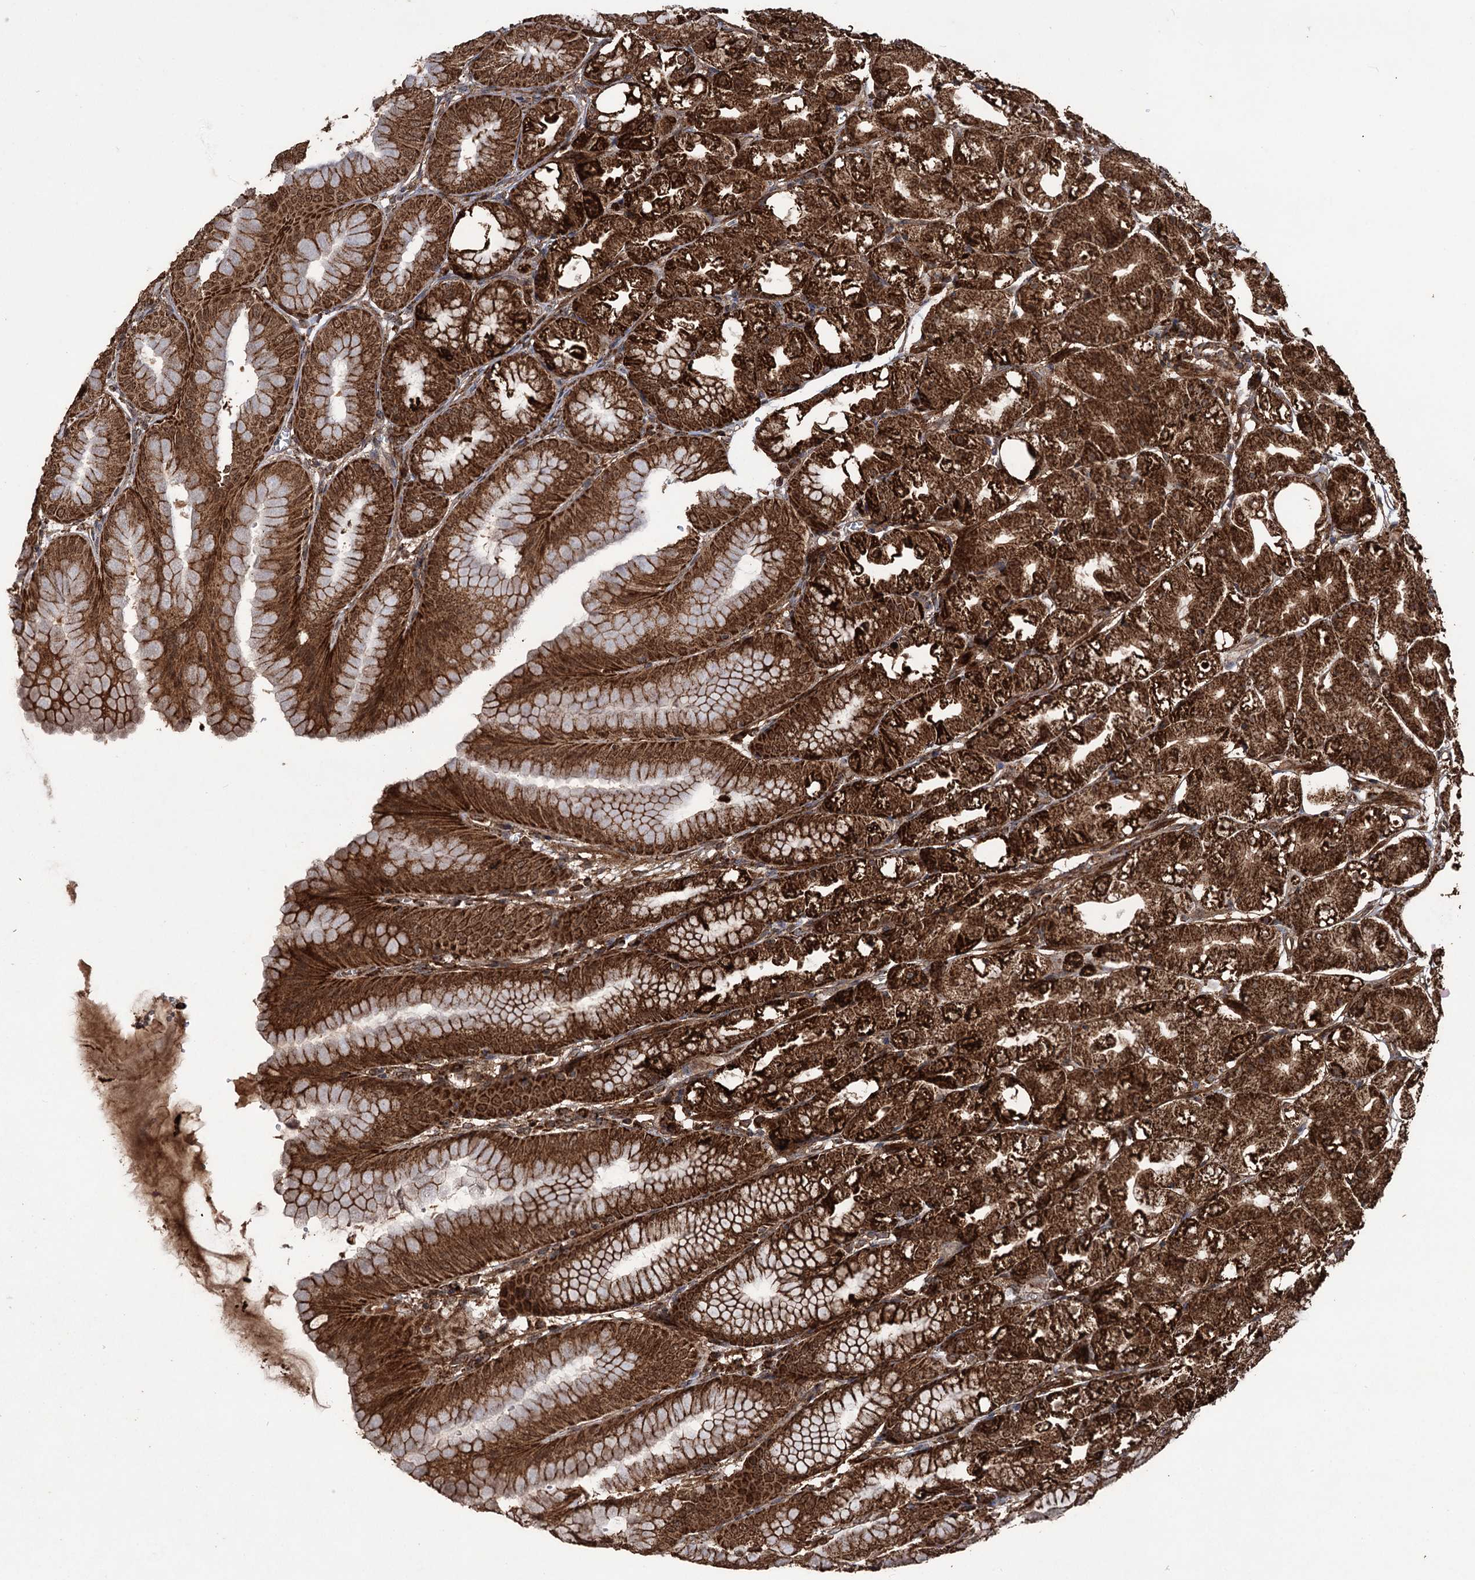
{"staining": {"intensity": "strong", "quantity": ">75%", "location": "cytoplasmic/membranous"}, "tissue": "stomach", "cell_type": "Glandular cells", "image_type": "normal", "snomed": [{"axis": "morphology", "description": "Normal tissue, NOS"}, {"axis": "topography", "description": "Stomach, lower"}], "caption": "Immunohistochemistry (IHC) photomicrograph of normal stomach: human stomach stained using immunohistochemistry (IHC) displays high levels of strong protein expression localized specifically in the cytoplasmic/membranous of glandular cells, appearing as a cytoplasmic/membranous brown color.", "gene": "IPO4", "patient": {"sex": "male", "age": 71}}